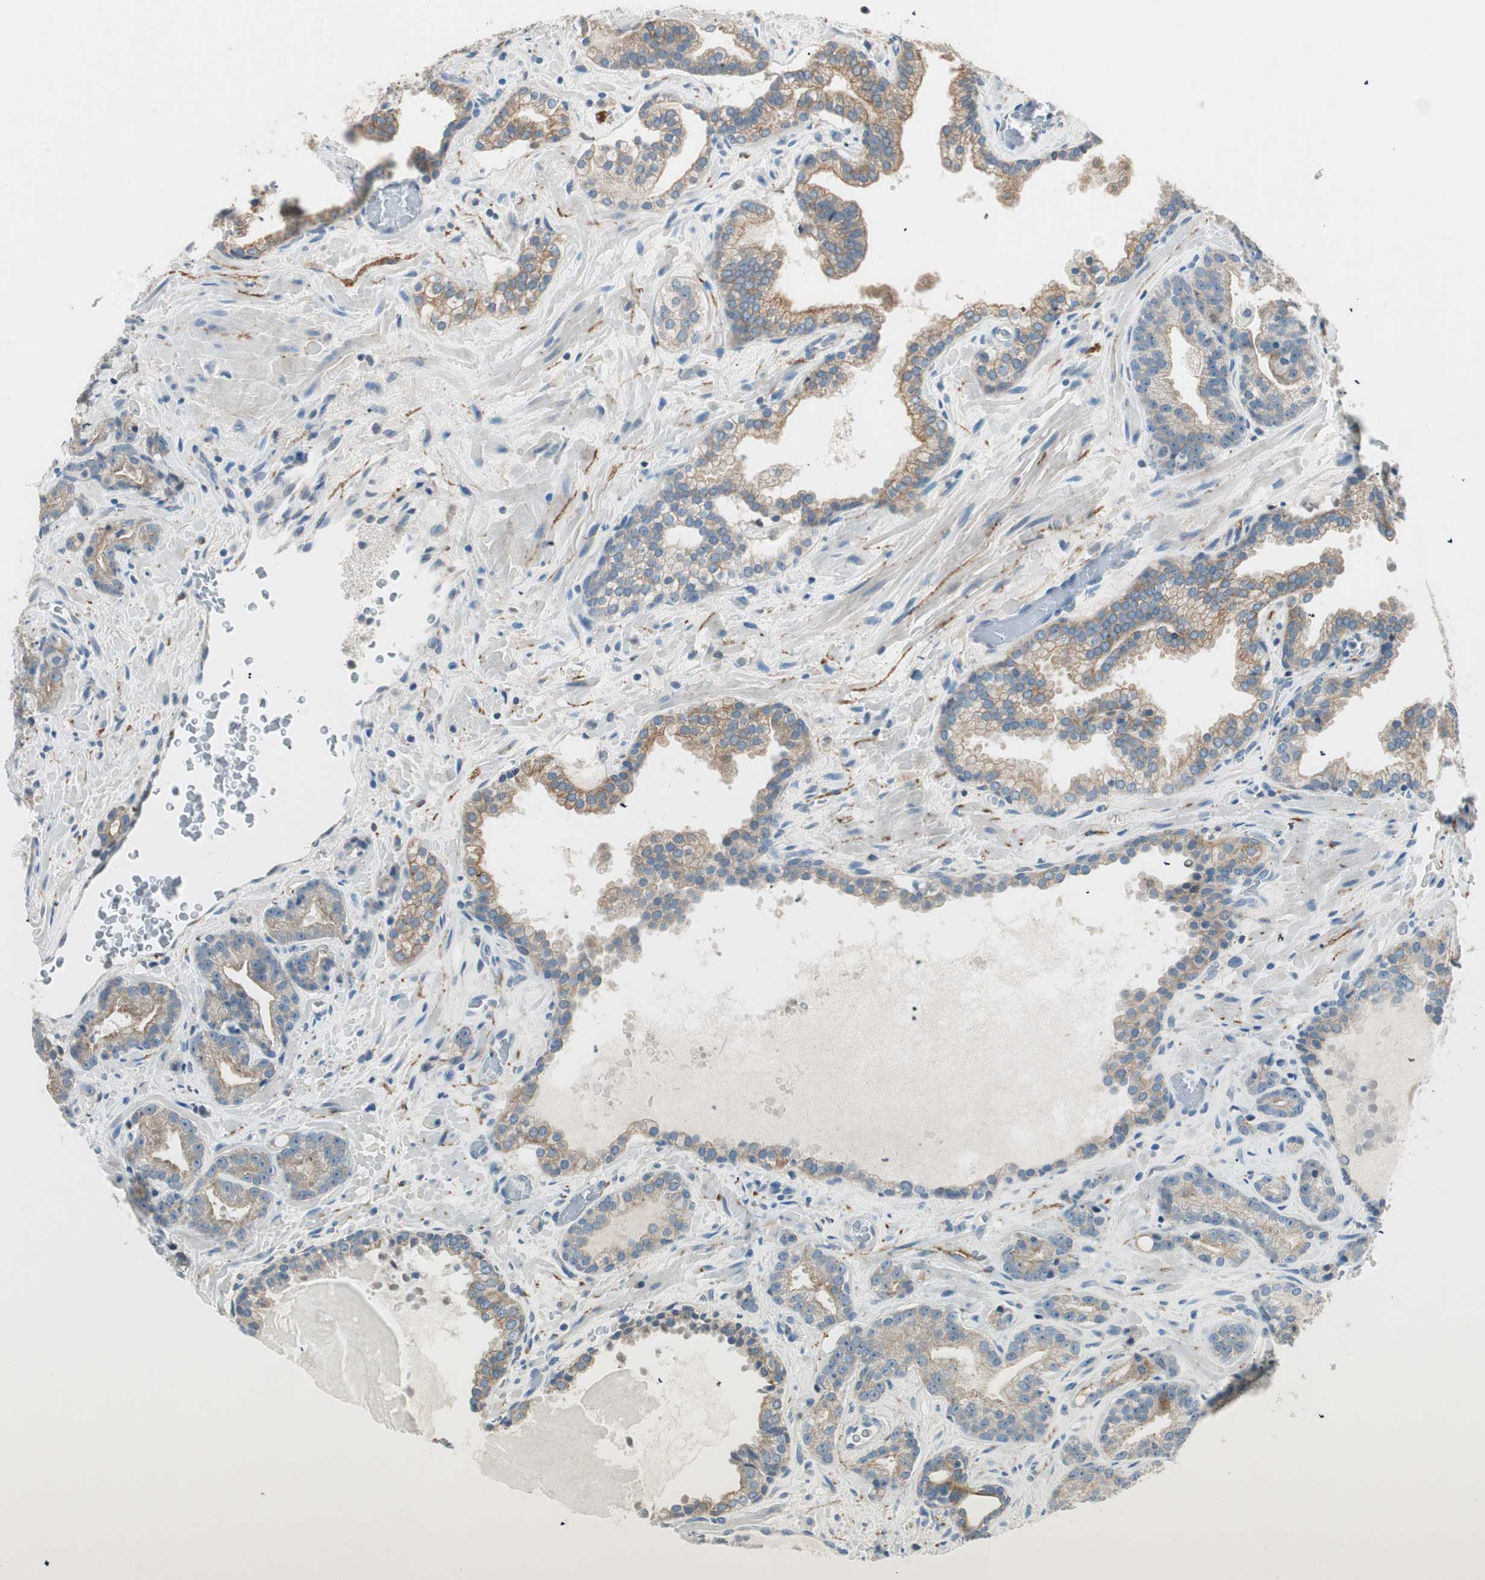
{"staining": {"intensity": "moderate", "quantity": ">75%", "location": "cytoplasmic/membranous"}, "tissue": "prostate cancer", "cell_type": "Tumor cells", "image_type": "cancer", "snomed": [{"axis": "morphology", "description": "Adenocarcinoma, Low grade"}, {"axis": "topography", "description": "Prostate"}], "caption": "Prostate adenocarcinoma (low-grade) stained with DAB immunohistochemistry (IHC) exhibits medium levels of moderate cytoplasmic/membranous staining in approximately >75% of tumor cells.", "gene": "GNAO1", "patient": {"sex": "male", "age": 63}}